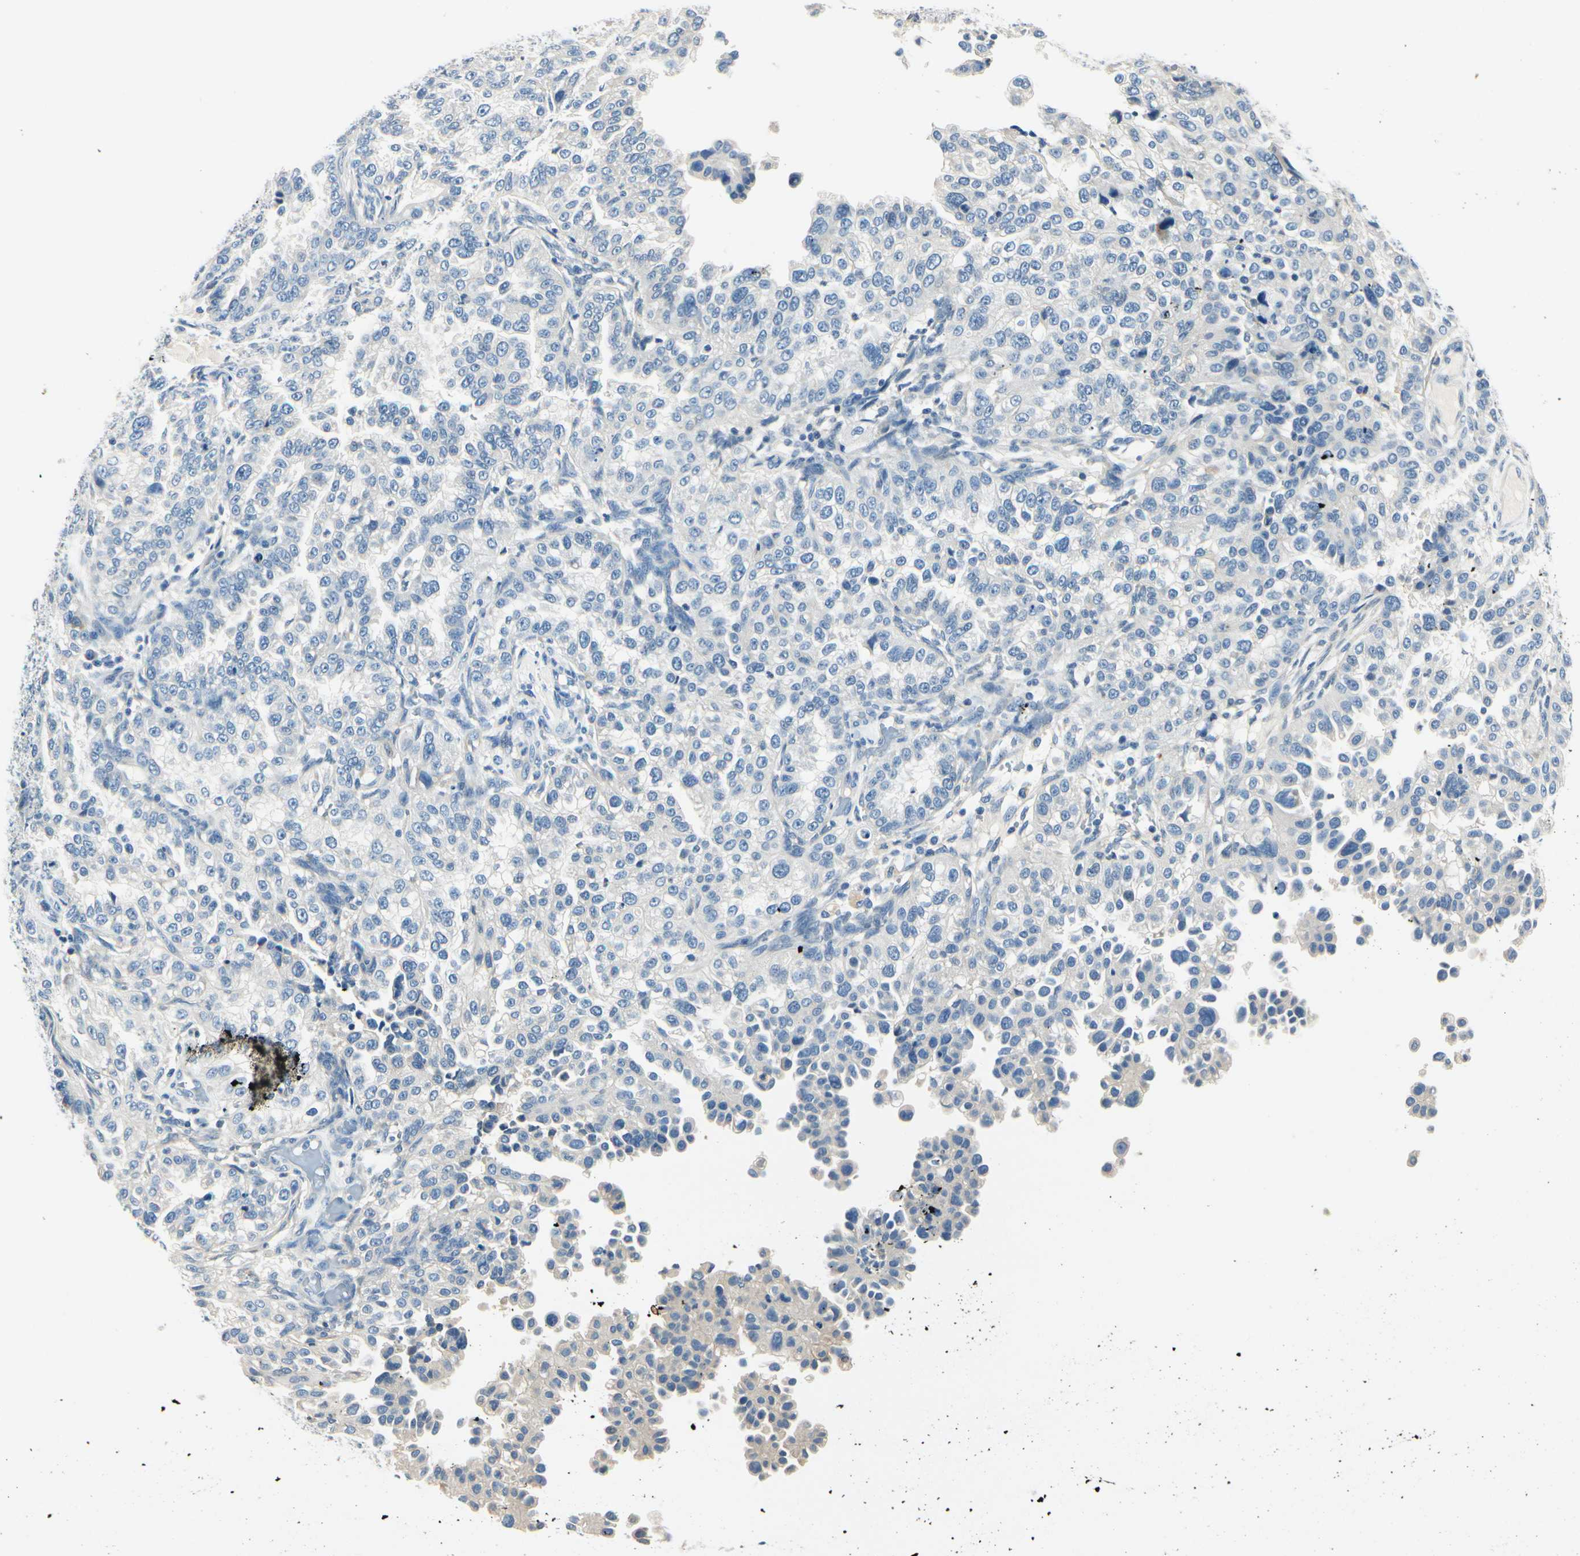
{"staining": {"intensity": "negative", "quantity": "none", "location": "none"}, "tissue": "endometrial cancer", "cell_type": "Tumor cells", "image_type": "cancer", "snomed": [{"axis": "morphology", "description": "Adenocarcinoma, NOS"}, {"axis": "topography", "description": "Endometrium"}], "caption": "Tumor cells are negative for protein expression in human endometrial adenocarcinoma.", "gene": "TGFBR3", "patient": {"sex": "female", "age": 85}}